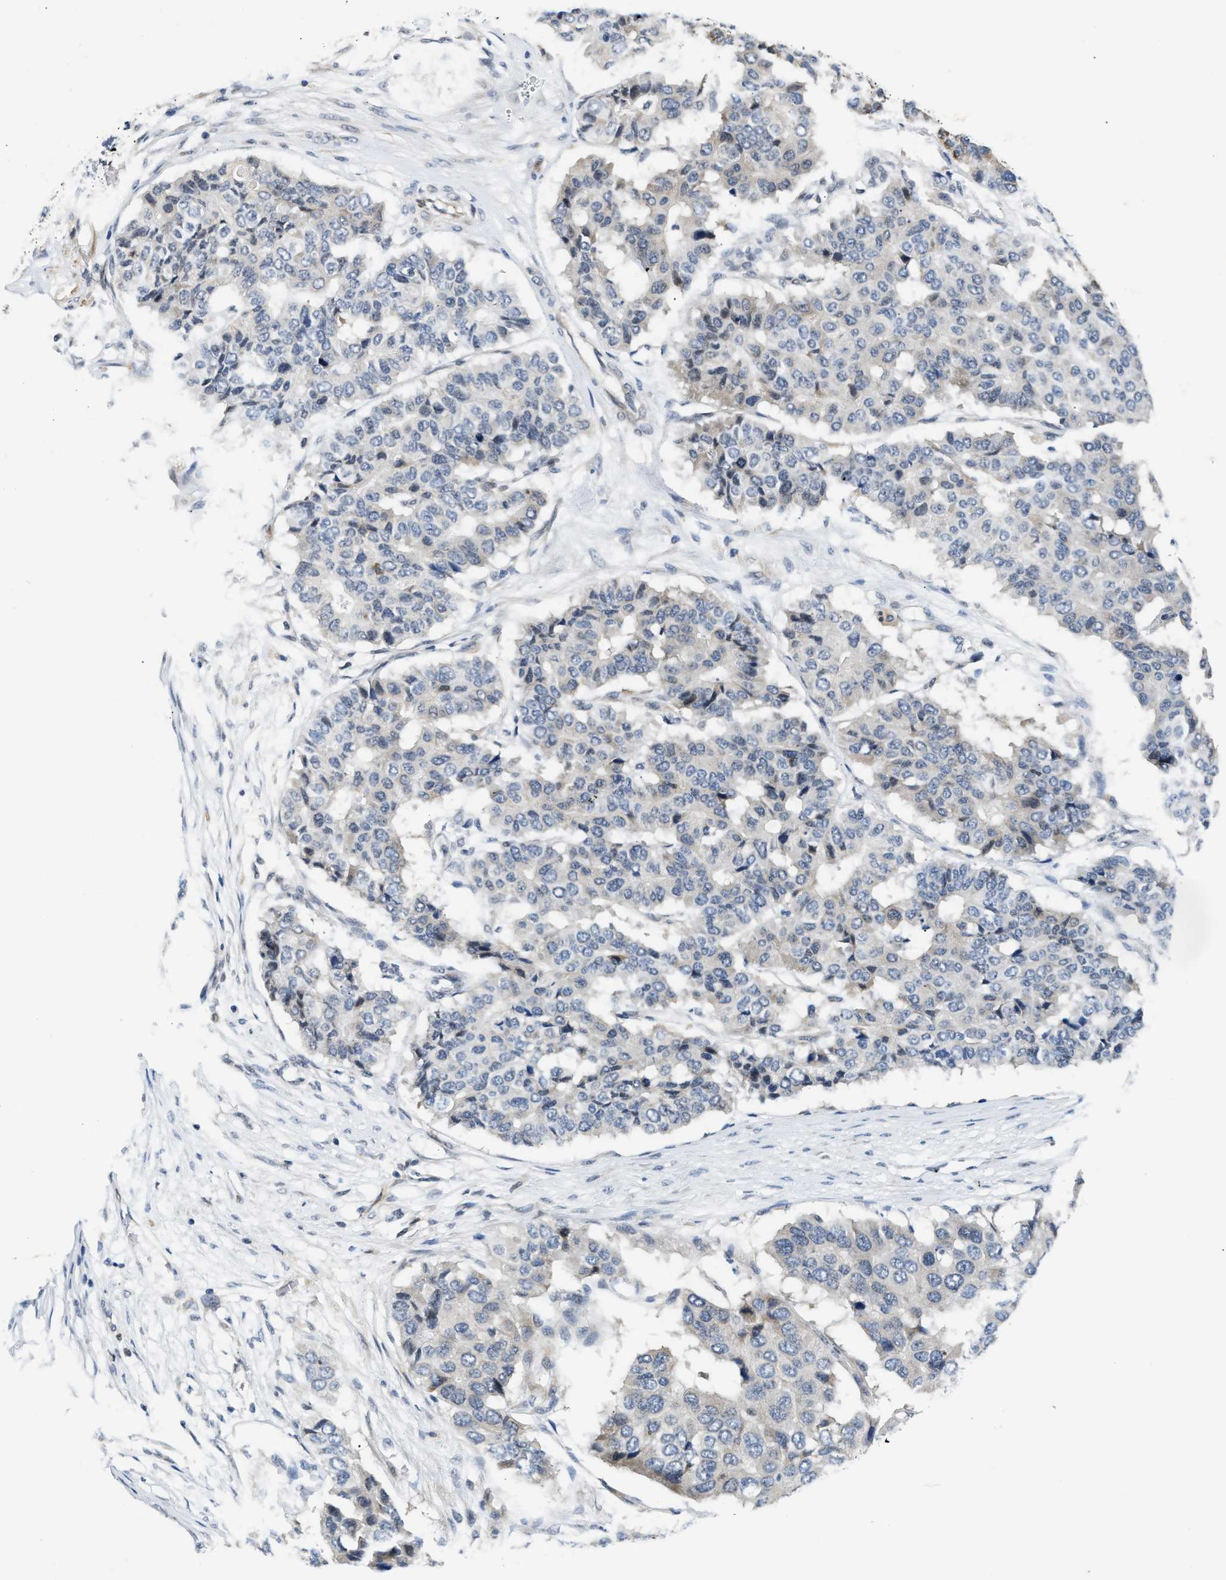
{"staining": {"intensity": "negative", "quantity": "none", "location": "none"}, "tissue": "pancreatic cancer", "cell_type": "Tumor cells", "image_type": "cancer", "snomed": [{"axis": "morphology", "description": "Adenocarcinoma, NOS"}, {"axis": "topography", "description": "Pancreas"}], "caption": "The photomicrograph reveals no staining of tumor cells in pancreatic adenocarcinoma.", "gene": "PPM1H", "patient": {"sex": "male", "age": 50}}